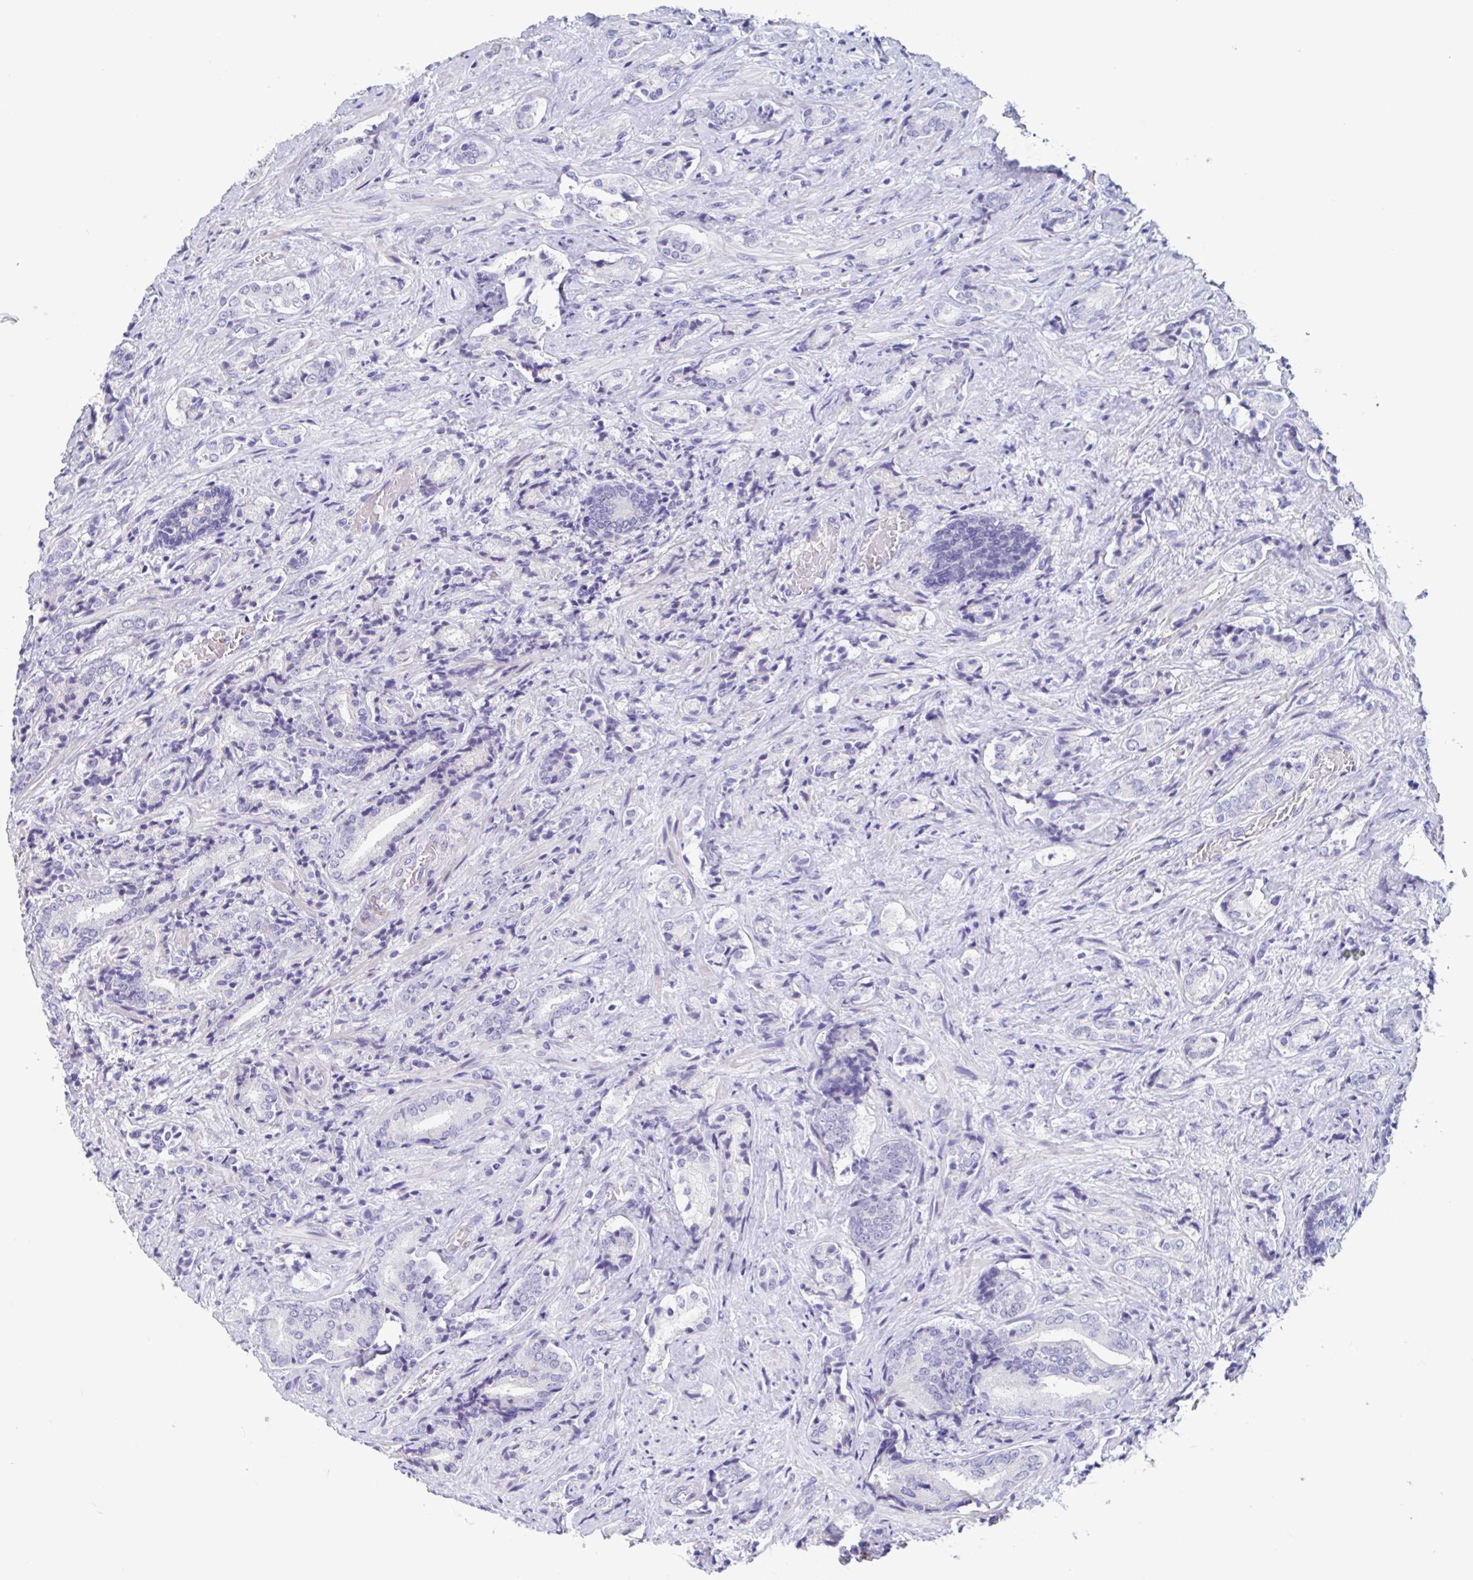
{"staining": {"intensity": "negative", "quantity": "none", "location": "none"}, "tissue": "prostate cancer", "cell_type": "Tumor cells", "image_type": "cancer", "snomed": [{"axis": "morphology", "description": "Adenocarcinoma, High grade"}, {"axis": "topography", "description": "Prostate"}], "caption": "This image is of prostate adenocarcinoma (high-grade) stained with immunohistochemistry (IHC) to label a protein in brown with the nuclei are counter-stained blue. There is no expression in tumor cells.", "gene": "ZNHIT2", "patient": {"sex": "male", "age": 62}}